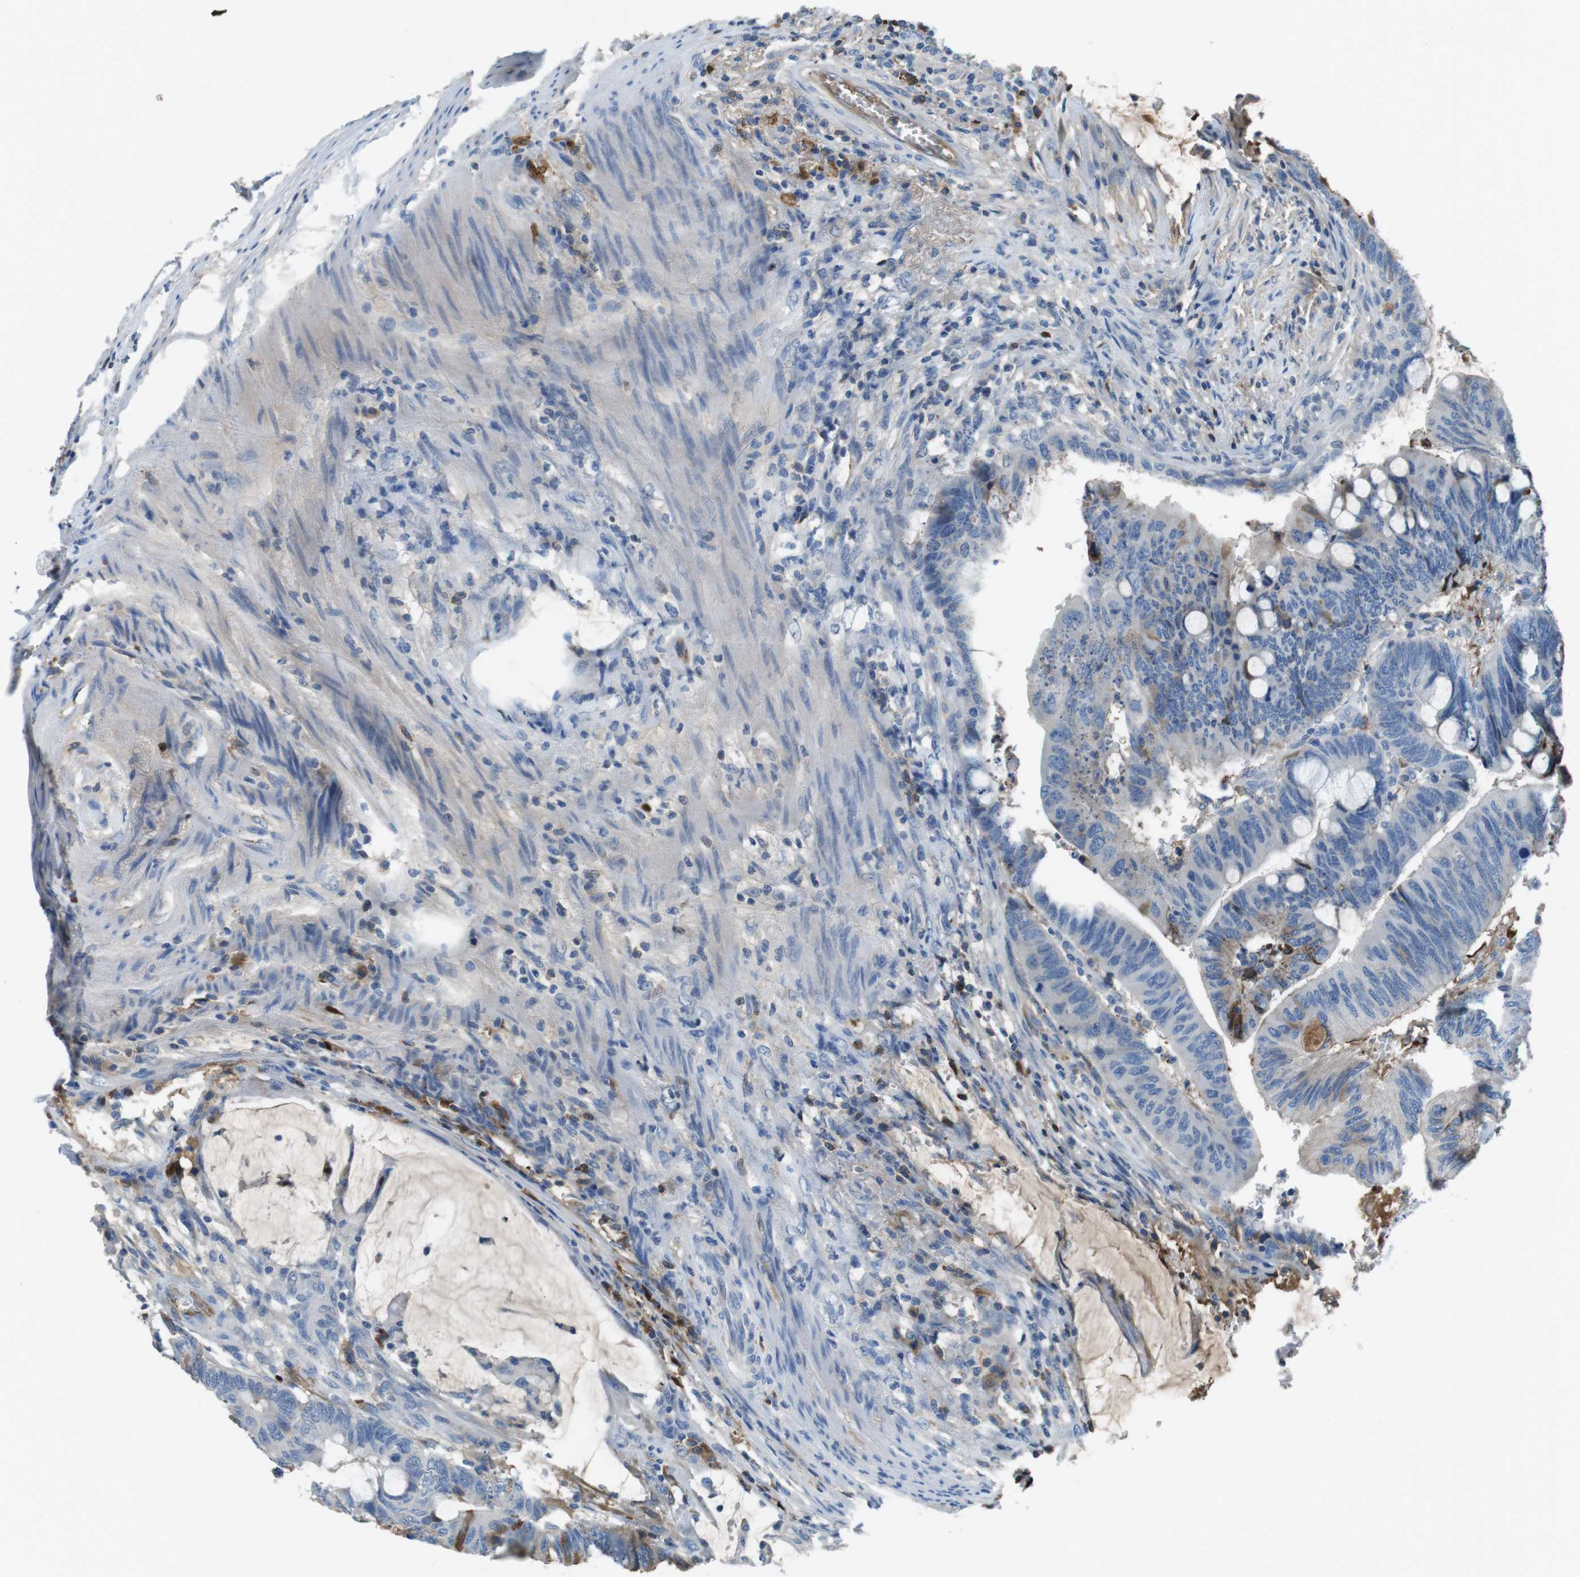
{"staining": {"intensity": "negative", "quantity": "none", "location": "none"}, "tissue": "colorectal cancer", "cell_type": "Tumor cells", "image_type": "cancer", "snomed": [{"axis": "morphology", "description": "Normal tissue, NOS"}, {"axis": "morphology", "description": "Adenocarcinoma, NOS"}, {"axis": "topography", "description": "Rectum"}, {"axis": "topography", "description": "Peripheral nerve tissue"}], "caption": "This image is of colorectal cancer (adenocarcinoma) stained with immunohistochemistry (IHC) to label a protein in brown with the nuclei are counter-stained blue. There is no staining in tumor cells.", "gene": "TMPRSS15", "patient": {"sex": "male", "age": 92}}